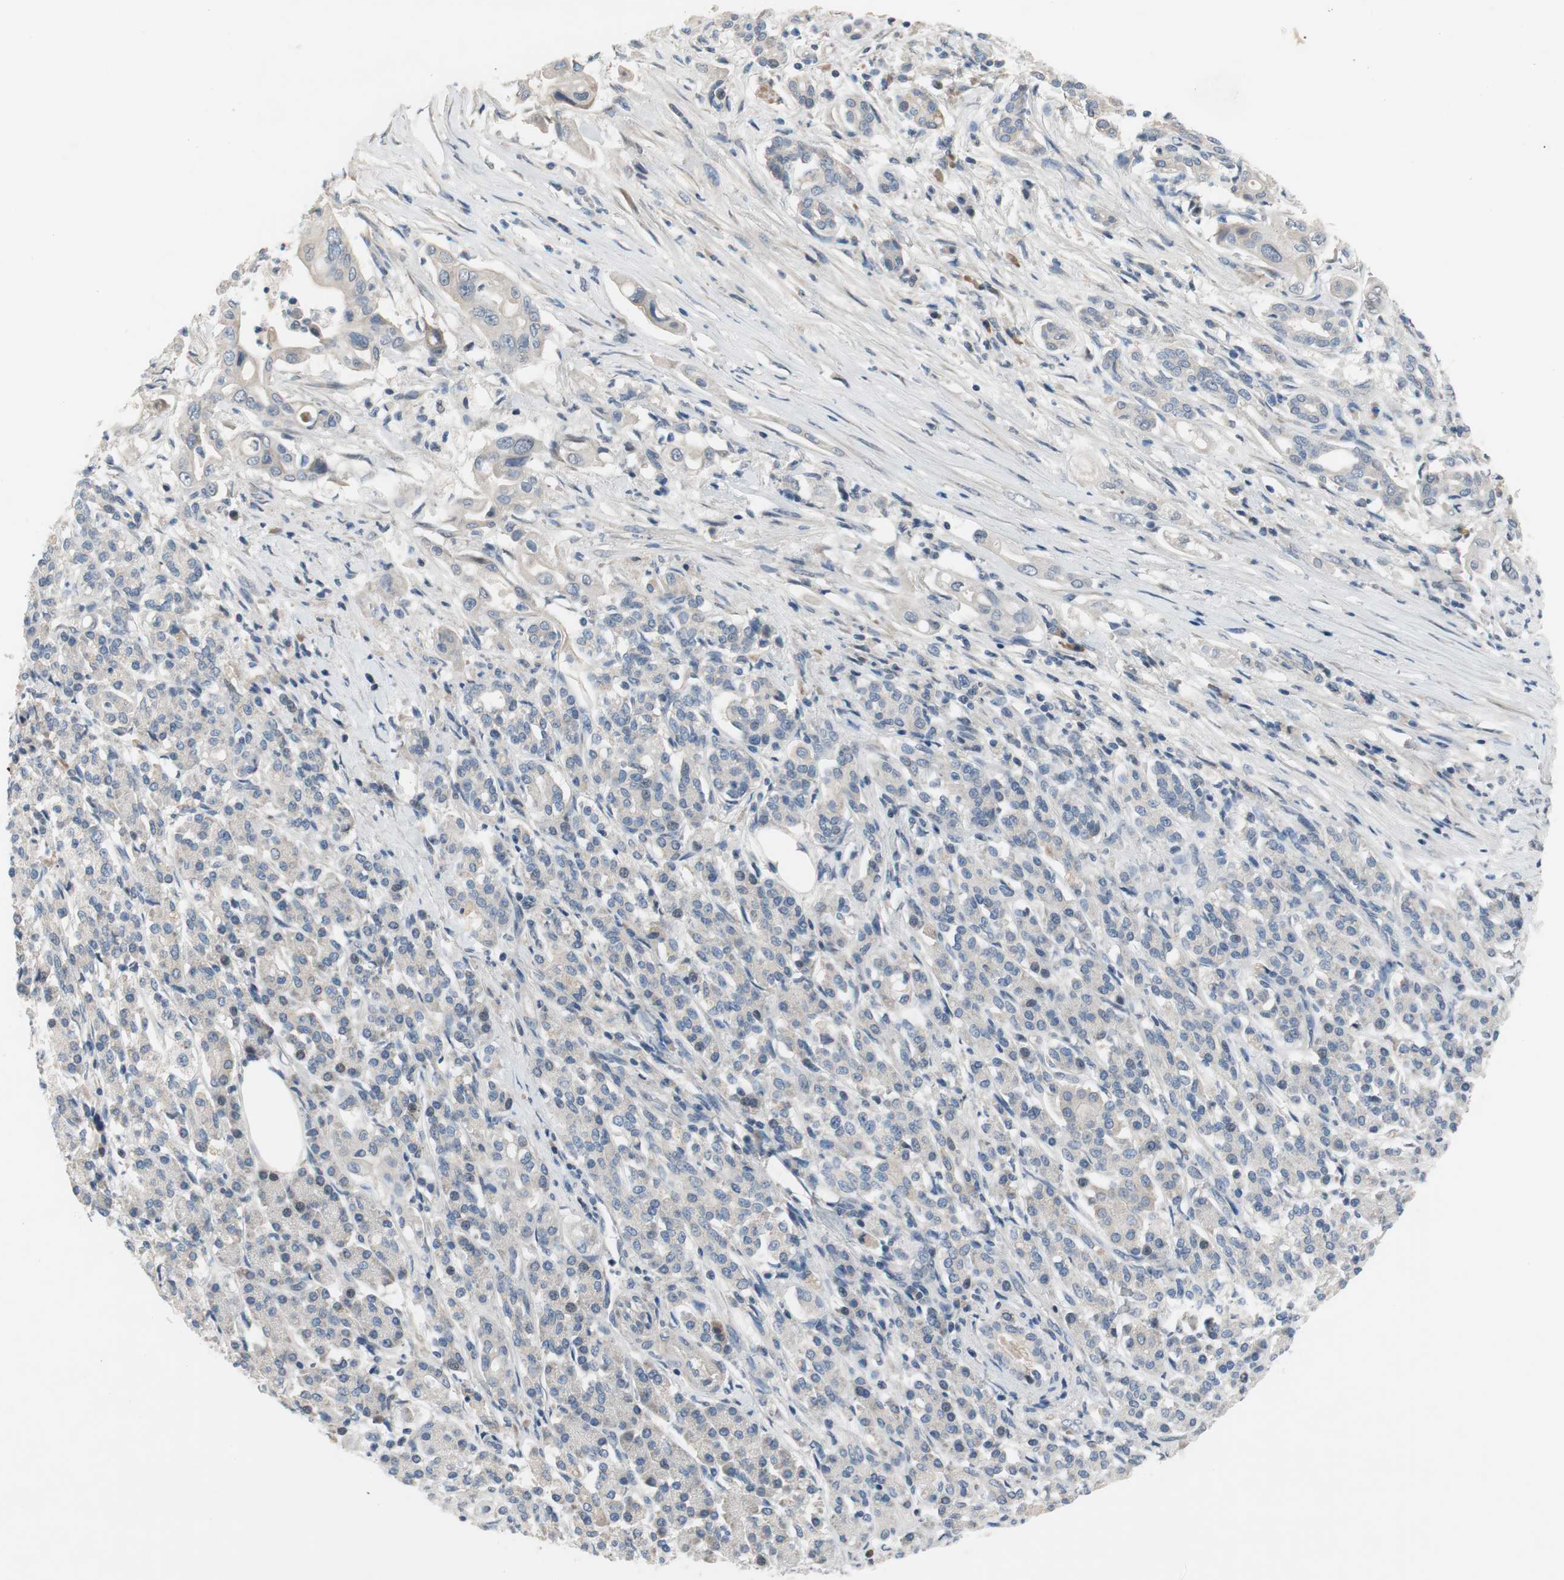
{"staining": {"intensity": "negative", "quantity": "none", "location": "none"}, "tissue": "pancreatic cancer", "cell_type": "Tumor cells", "image_type": "cancer", "snomed": [{"axis": "morphology", "description": "Normal tissue, NOS"}, {"axis": "topography", "description": "Pancreas"}], "caption": "A micrograph of pancreatic cancer stained for a protein demonstrates no brown staining in tumor cells.", "gene": "TACR3", "patient": {"sex": "male", "age": 42}}